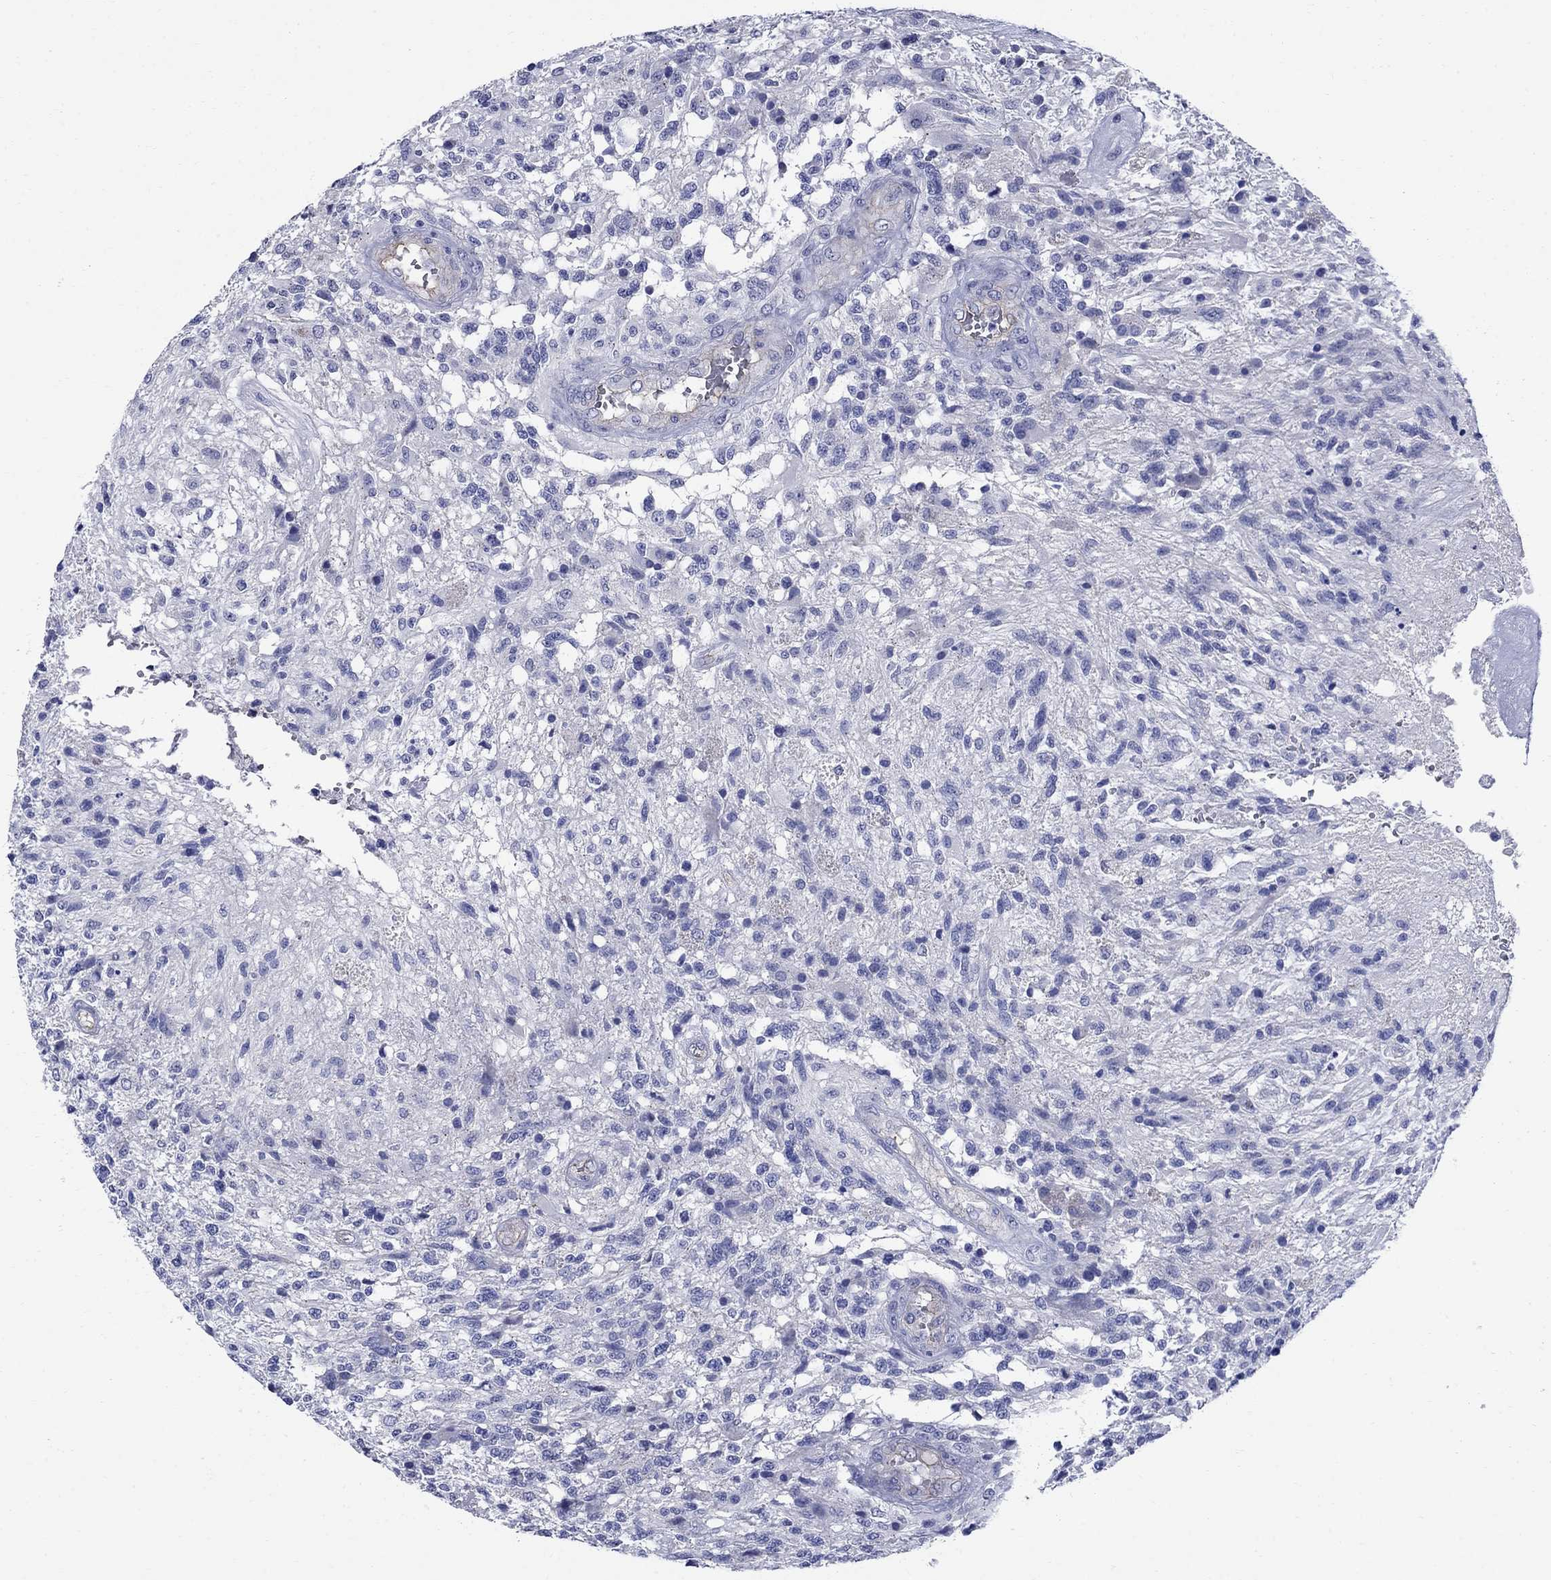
{"staining": {"intensity": "negative", "quantity": "none", "location": "none"}, "tissue": "glioma", "cell_type": "Tumor cells", "image_type": "cancer", "snomed": [{"axis": "morphology", "description": "Glioma, malignant, High grade"}, {"axis": "topography", "description": "Brain"}], "caption": "Malignant high-grade glioma was stained to show a protein in brown. There is no significant positivity in tumor cells.", "gene": "SMCP", "patient": {"sex": "male", "age": 56}}